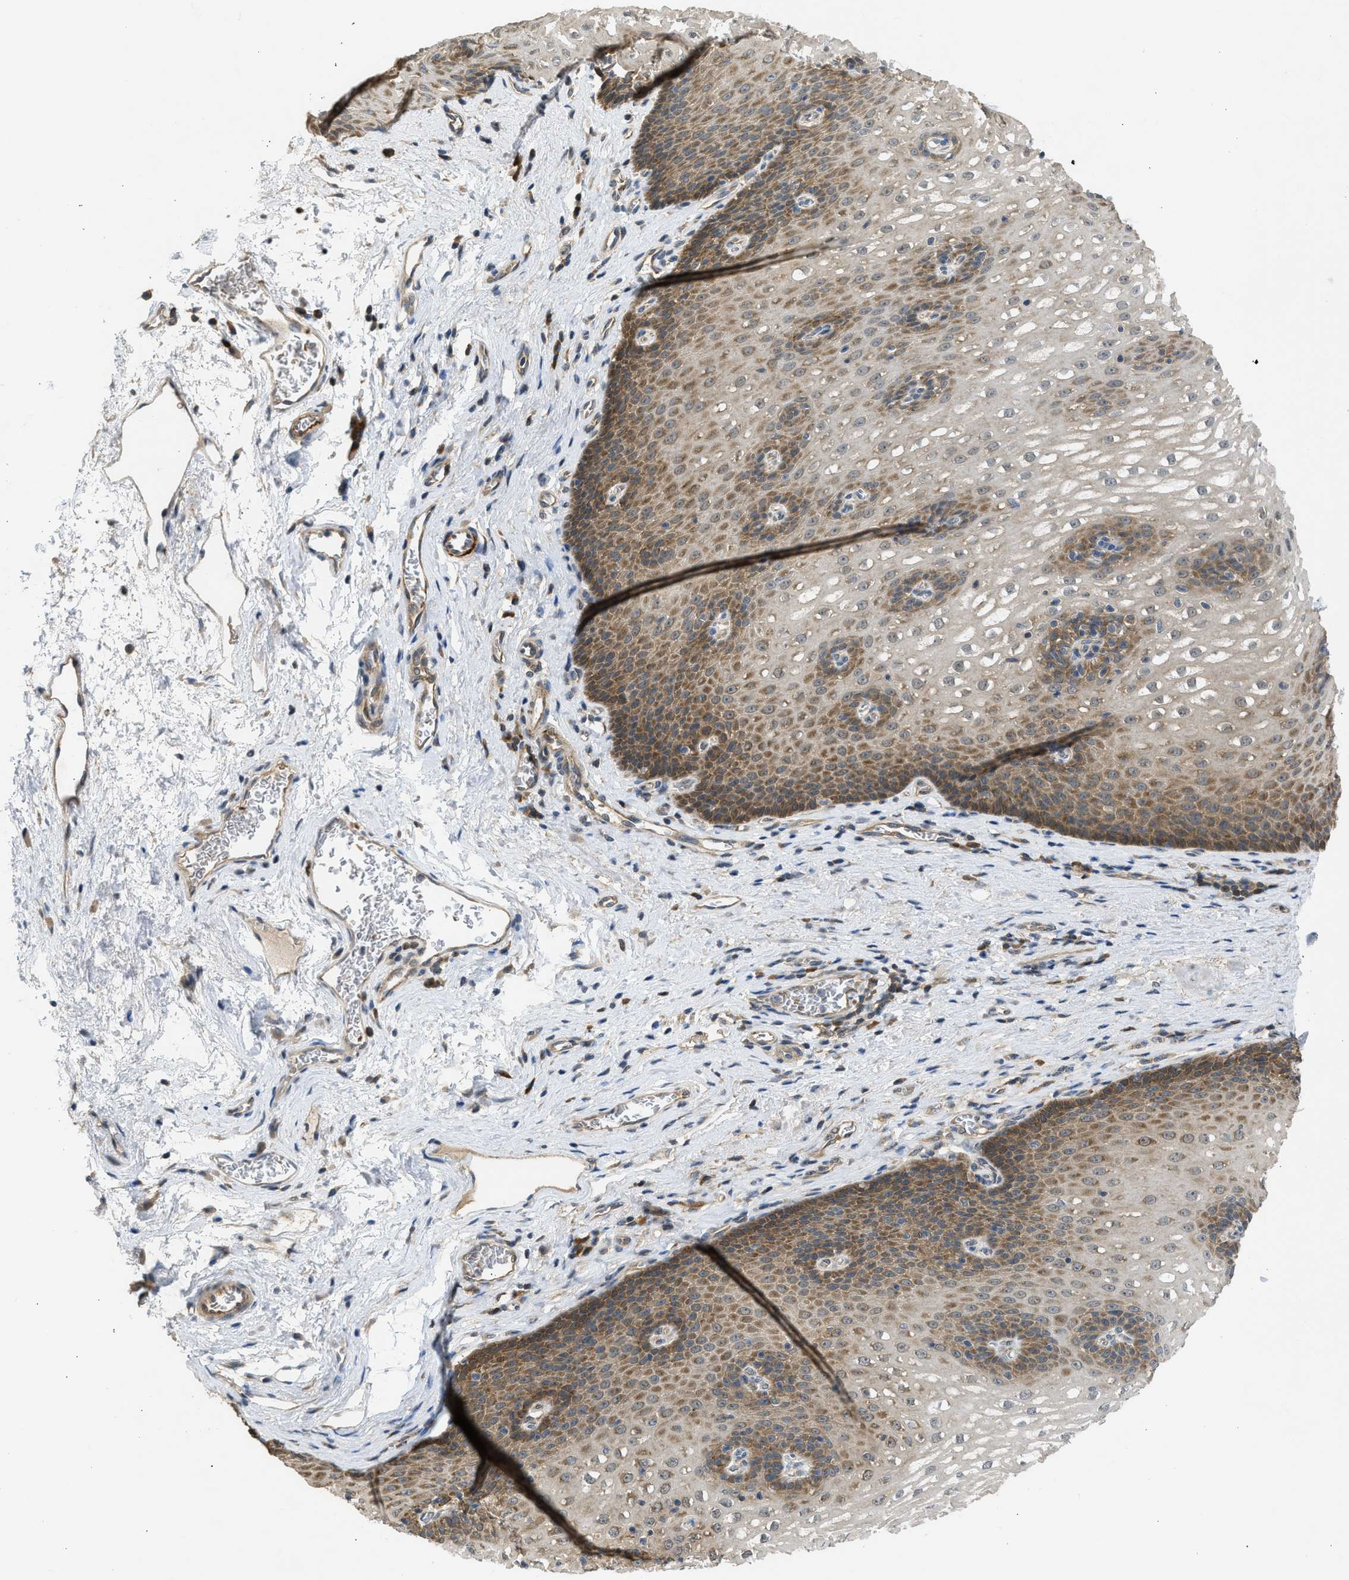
{"staining": {"intensity": "moderate", "quantity": ">75%", "location": "cytoplasmic/membranous"}, "tissue": "esophagus", "cell_type": "Squamous epithelial cells", "image_type": "normal", "snomed": [{"axis": "morphology", "description": "Normal tissue, NOS"}, {"axis": "topography", "description": "Esophagus"}], "caption": "The immunohistochemical stain labels moderate cytoplasmic/membranous staining in squamous epithelial cells of normal esophagus.", "gene": "MAPK7", "patient": {"sex": "male", "age": 48}}